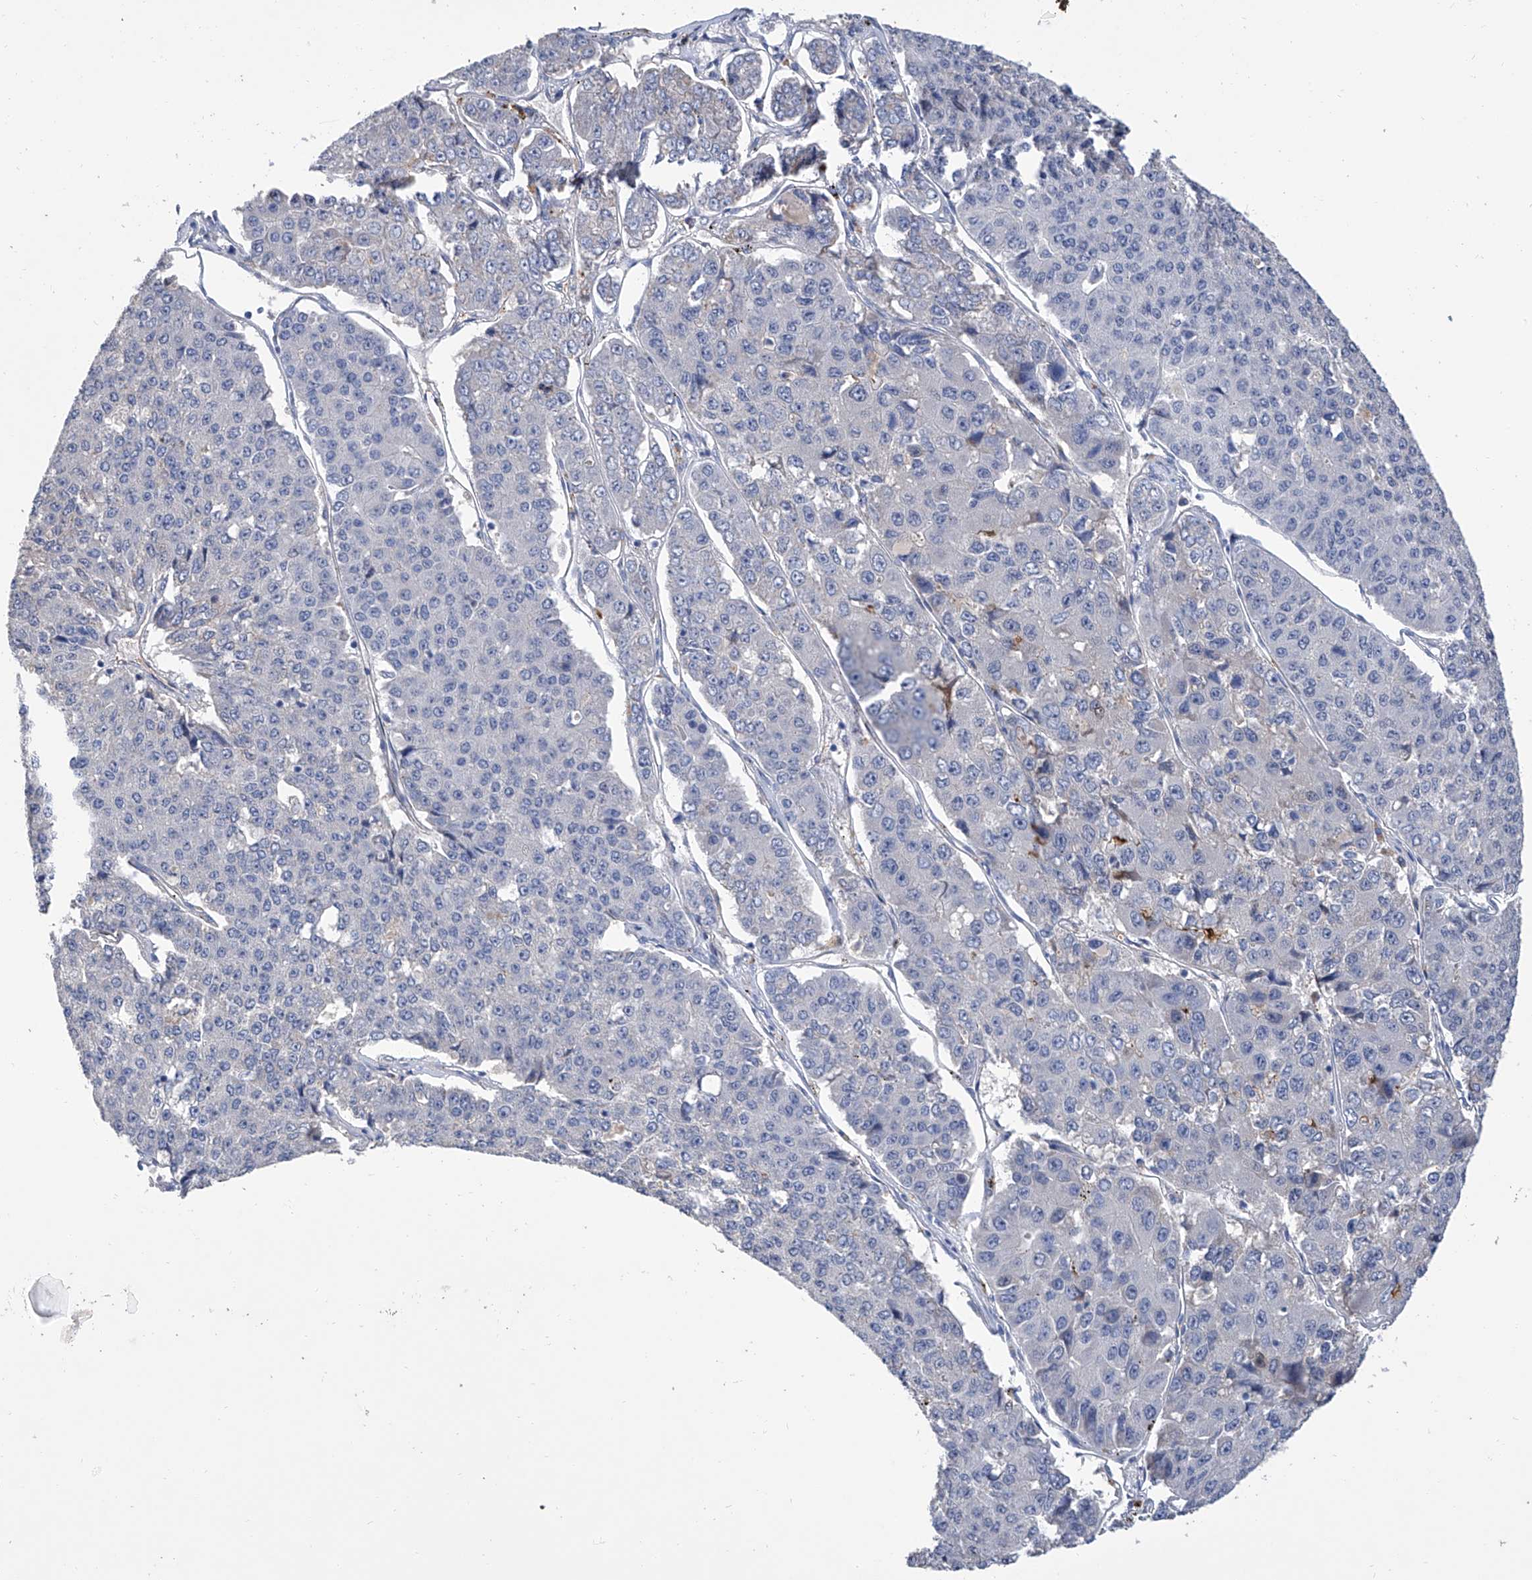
{"staining": {"intensity": "negative", "quantity": "none", "location": "none"}, "tissue": "pancreatic cancer", "cell_type": "Tumor cells", "image_type": "cancer", "snomed": [{"axis": "morphology", "description": "Adenocarcinoma, NOS"}, {"axis": "topography", "description": "Pancreas"}], "caption": "An image of pancreatic cancer (adenocarcinoma) stained for a protein exhibits no brown staining in tumor cells. (Brightfield microscopy of DAB immunohistochemistry (IHC) at high magnification).", "gene": "GPT", "patient": {"sex": "male", "age": 50}}